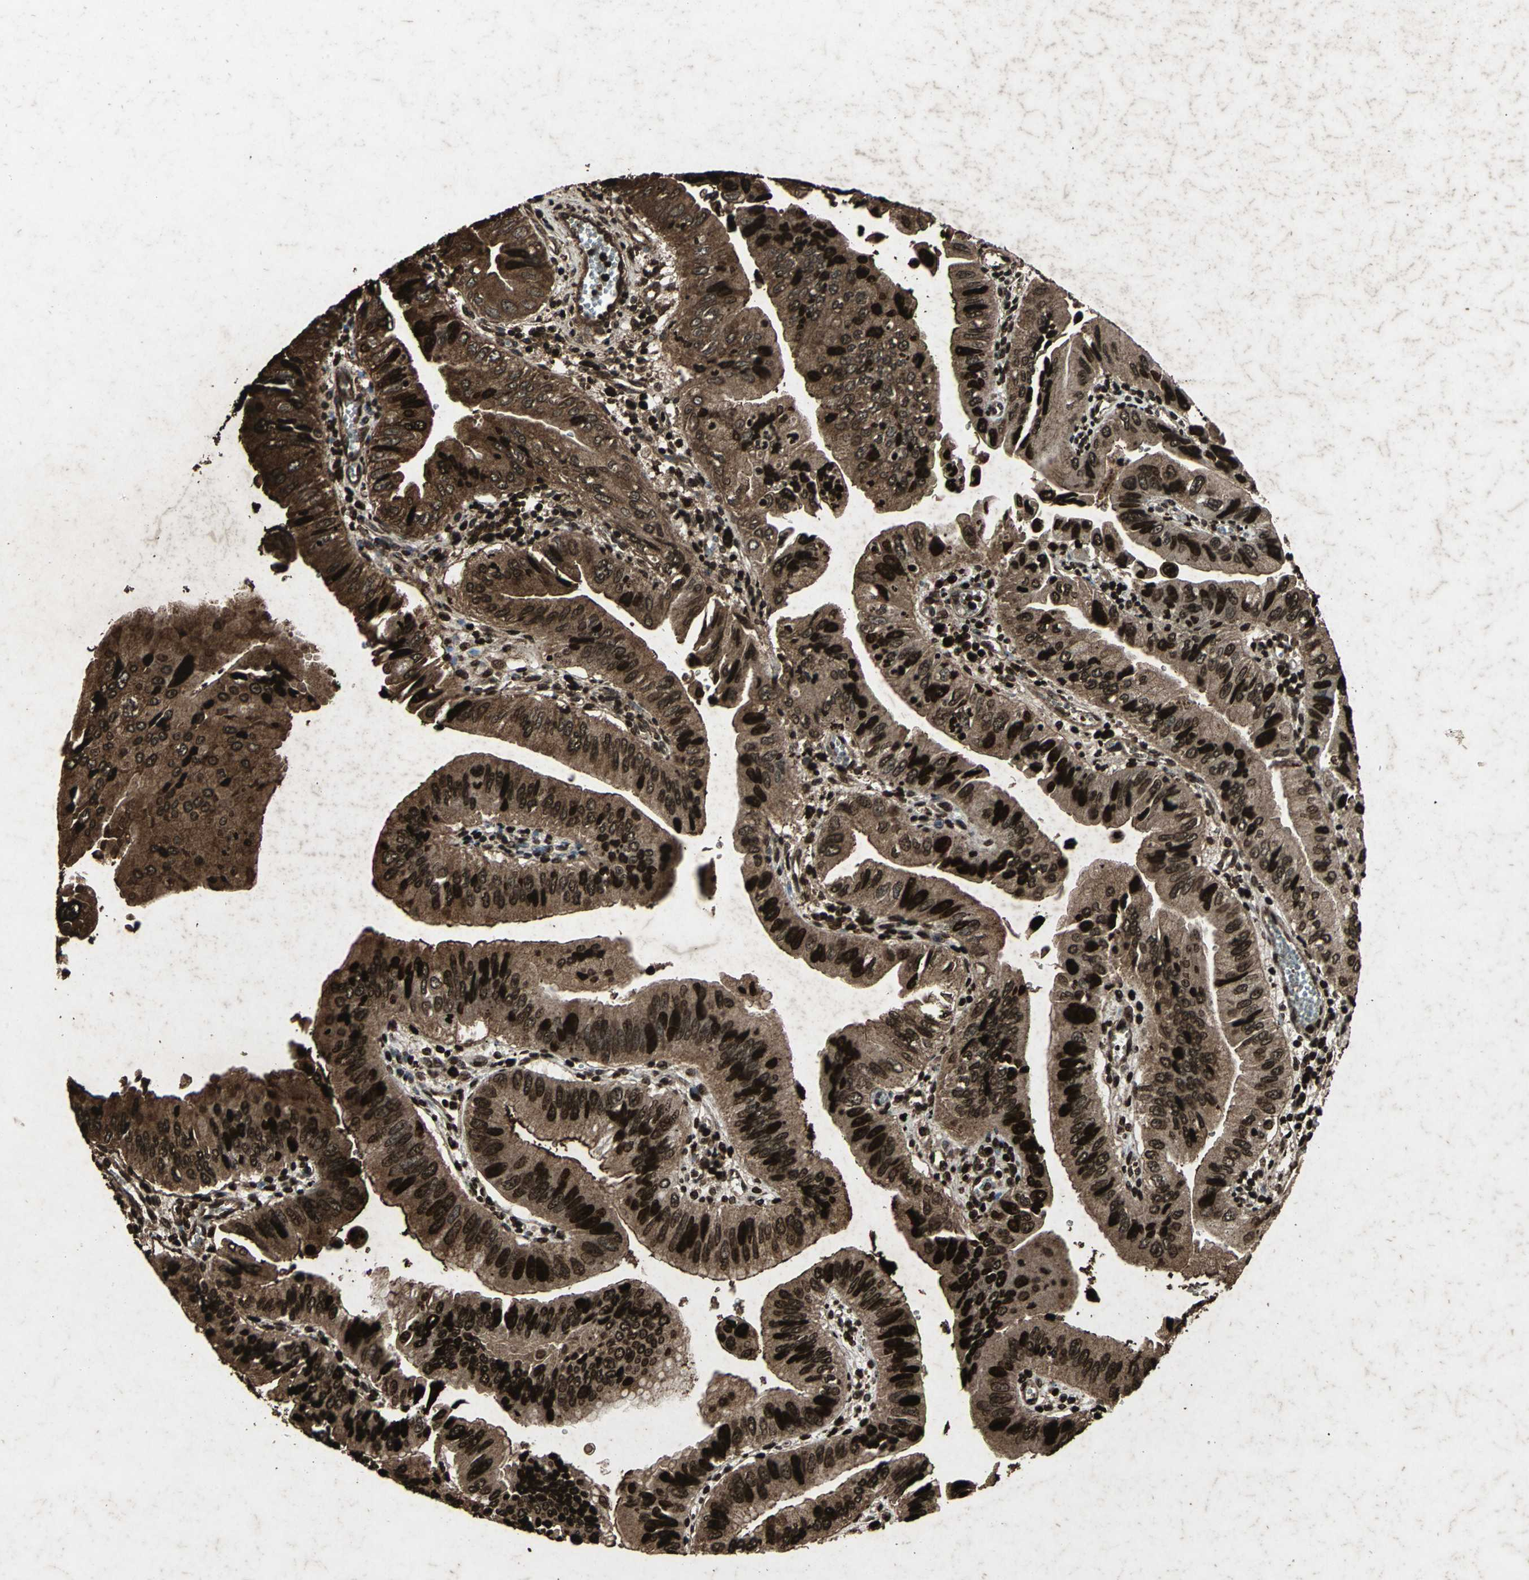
{"staining": {"intensity": "strong", "quantity": ">75%", "location": "cytoplasmic/membranous,nuclear"}, "tissue": "pancreatic cancer", "cell_type": "Tumor cells", "image_type": "cancer", "snomed": [{"axis": "morphology", "description": "Normal tissue, NOS"}, {"axis": "topography", "description": "Lymph node"}], "caption": "This photomicrograph reveals immunohistochemistry (IHC) staining of human pancreatic cancer, with high strong cytoplasmic/membranous and nuclear staining in about >75% of tumor cells.", "gene": "SEPTIN4", "patient": {"sex": "male", "age": 50}}